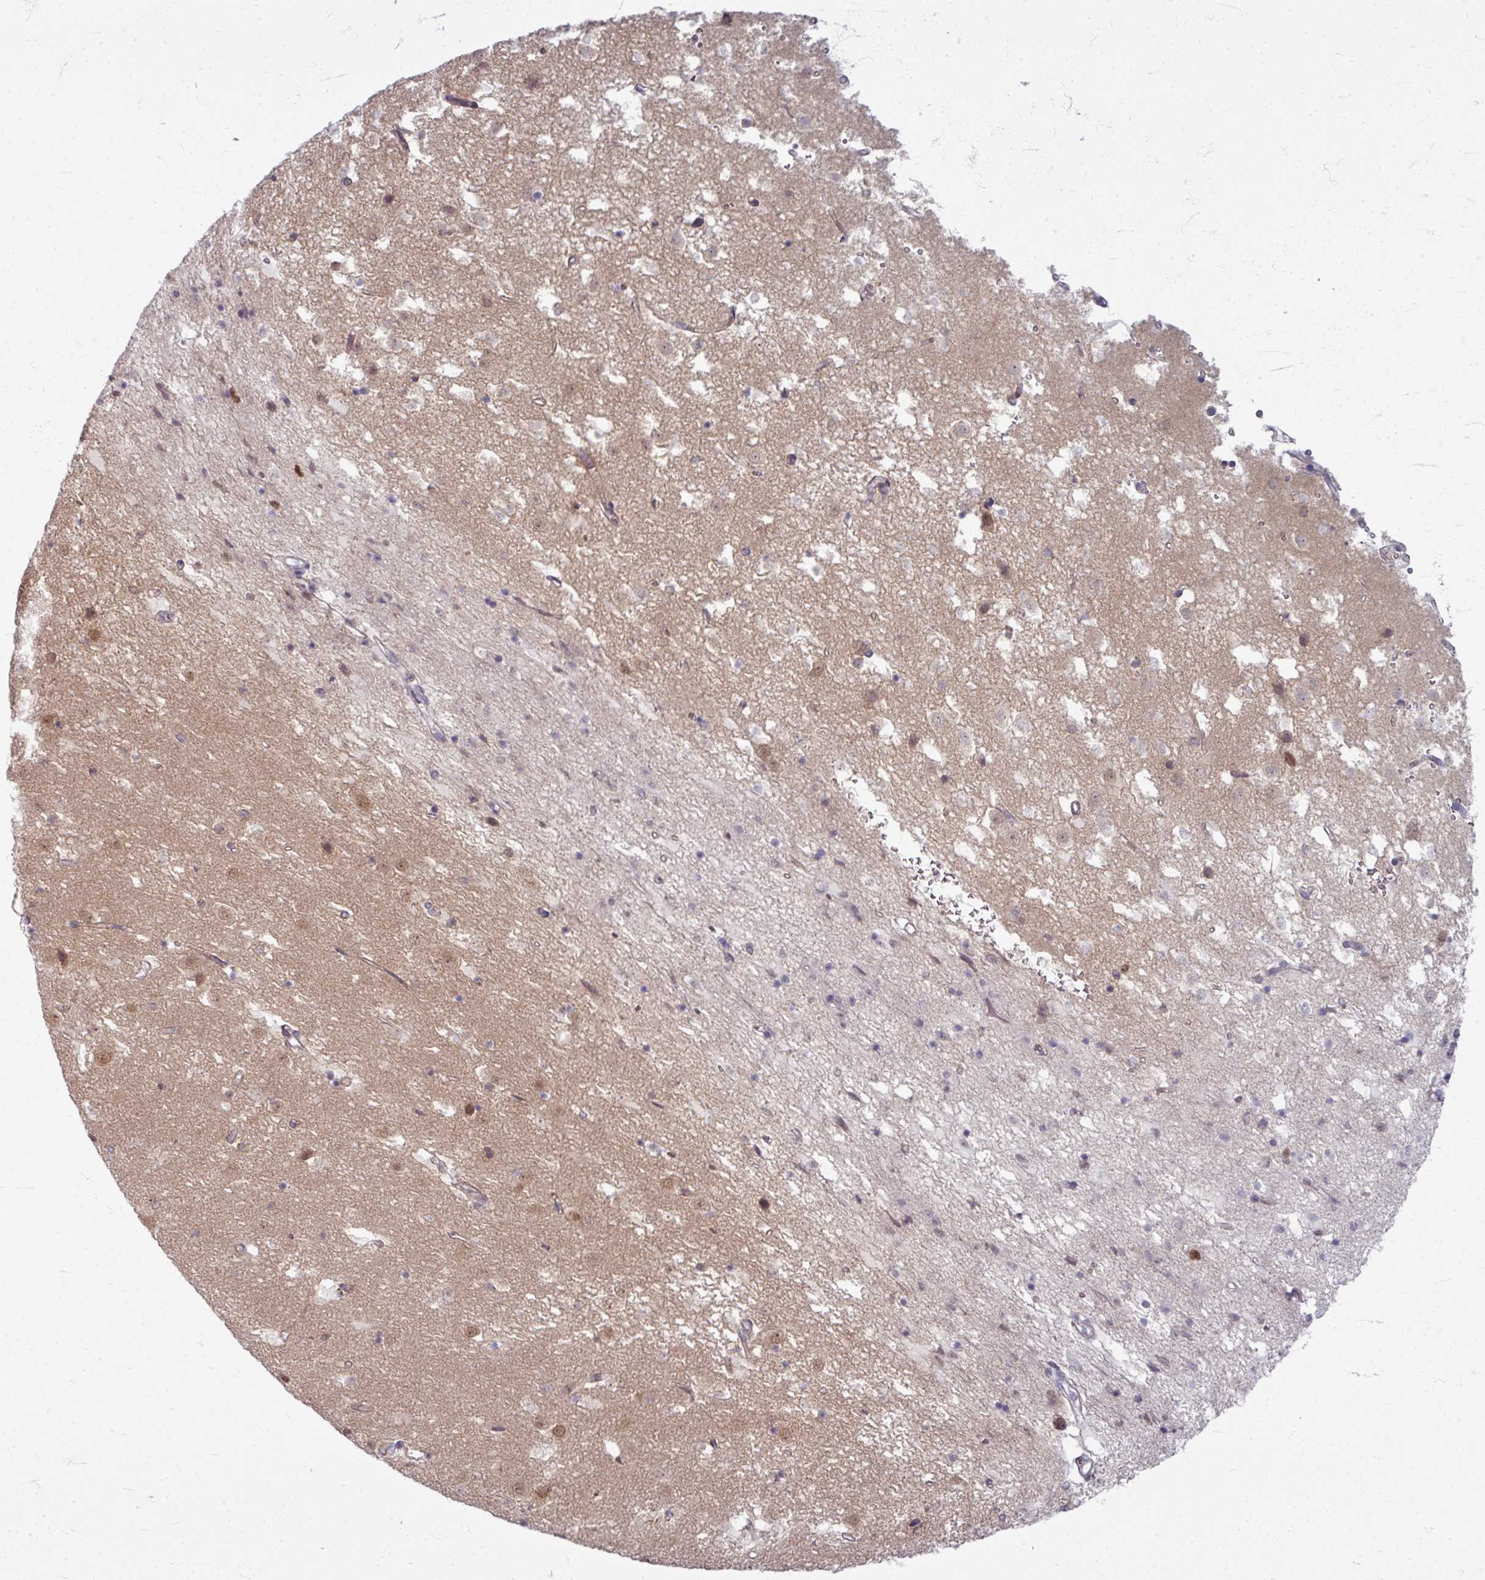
{"staining": {"intensity": "negative", "quantity": "none", "location": "none"}, "tissue": "caudate", "cell_type": "Glial cells", "image_type": "normal", "snomed": [{"axis": "morphology", "description": "Normal tissue, NOS"}, {"axis": "topography", "description": "Lateral ventricle wall"}], "caption": "Immunohistochemical staining of unremarkable human caudate demonstrates no significant positivity in glial cells. Nuclei are stained in blue.", "gene": "TTLL7", "patient": {"sex": "male", "age": 58}}